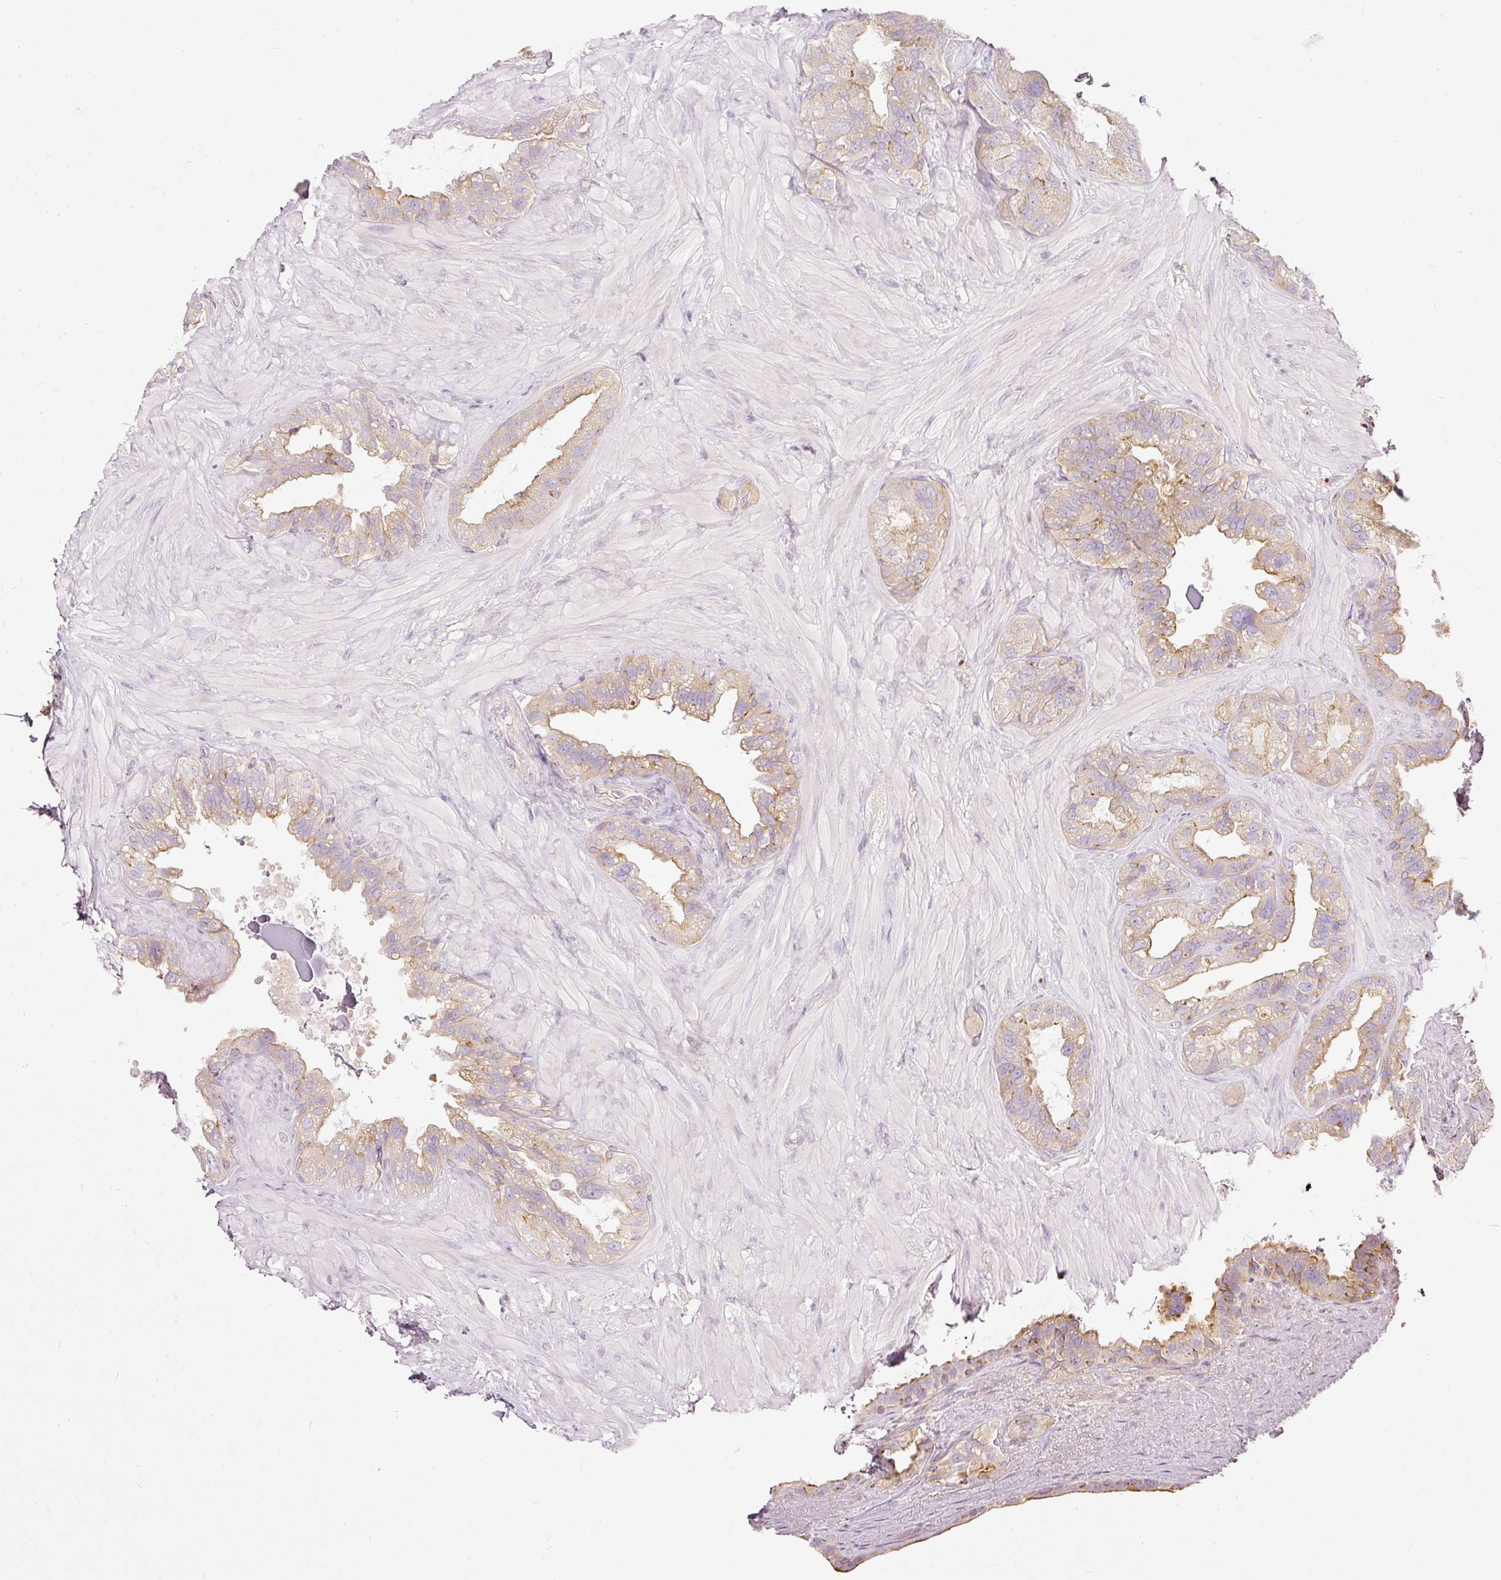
{"staining": {"intensity": "moderate", "quantity": "<25%", "location": "cytoplasmic/membranous"}, "tissue": "seminal vesicle", "cell_type": "Glandular cells", "image_type": "normal", "snomed": [{"axis": "morphology", "description": "Normal tissue, NOS"}, {"axis": "topography", "description": "Seminal veicle"}, {"axis": "topography", "description": "Peripheral nerve tissue"}], "caption": "Normal seminal vesicle displays moderate cytoplasmic/membranous positivity in approximately <25% of glandular cells.", "gene": "PAQR9", "patient": {"sex": "male", "age": 76}}